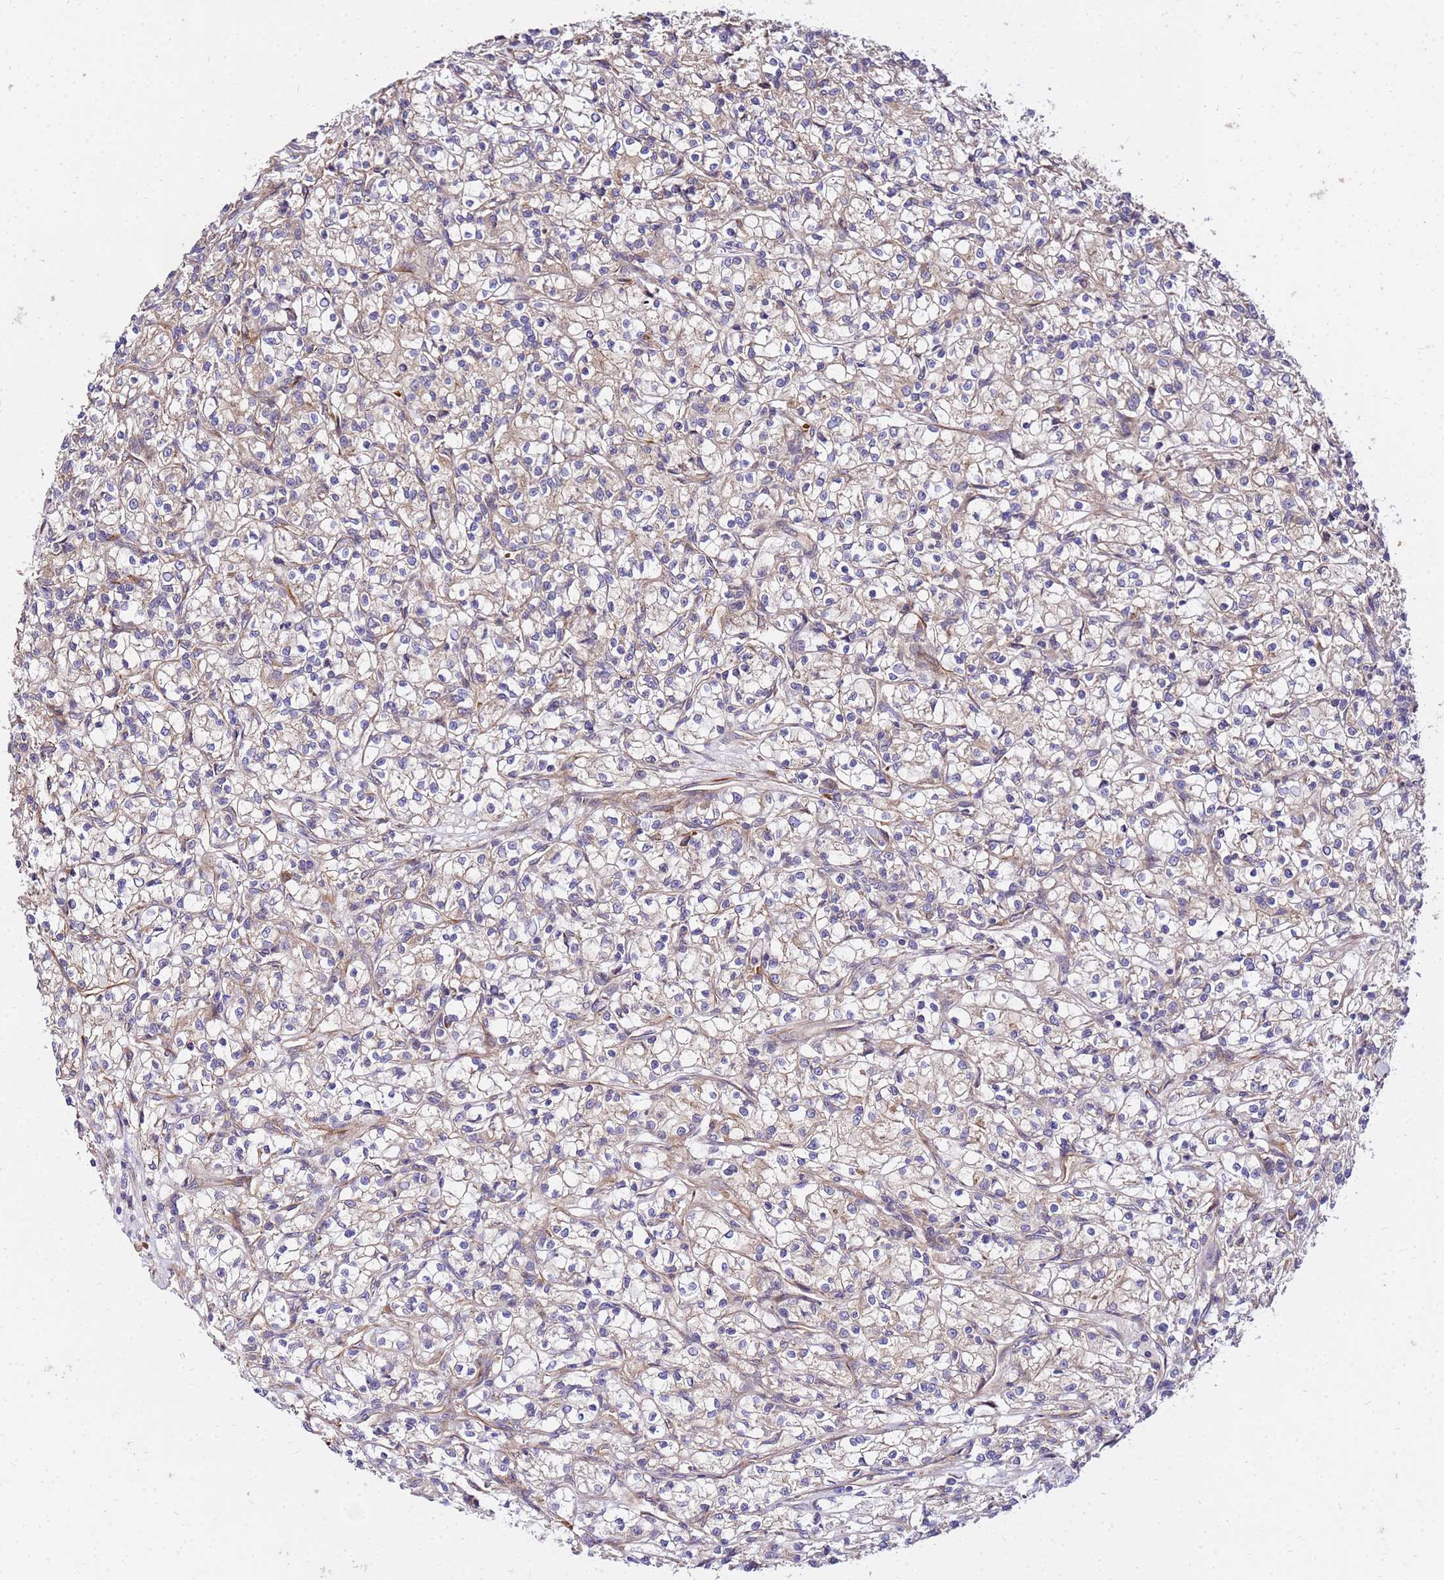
{"staining": {"intensity": "weak", "quantity": "<25%", "location": "cytoplasmic/membranous"}, "tissue": "renal cancer", "cell_type": "Tumor cells", "image_type": "cancer", "snomed": [{"axis": "morphology", "description": "Adenocarcinoma, NOS"}, {"axis": "topography", "description": "Kidney"}], "caption": "An immunohistochemistry (IHC) histopathology image of renal cancer is shown. There is no staining in tumor cells of renal cancer. (IHC, brightfield microscopy, high magnification).", "gene": "WWC2", "patient": {"sex": "female", "age": 59}}